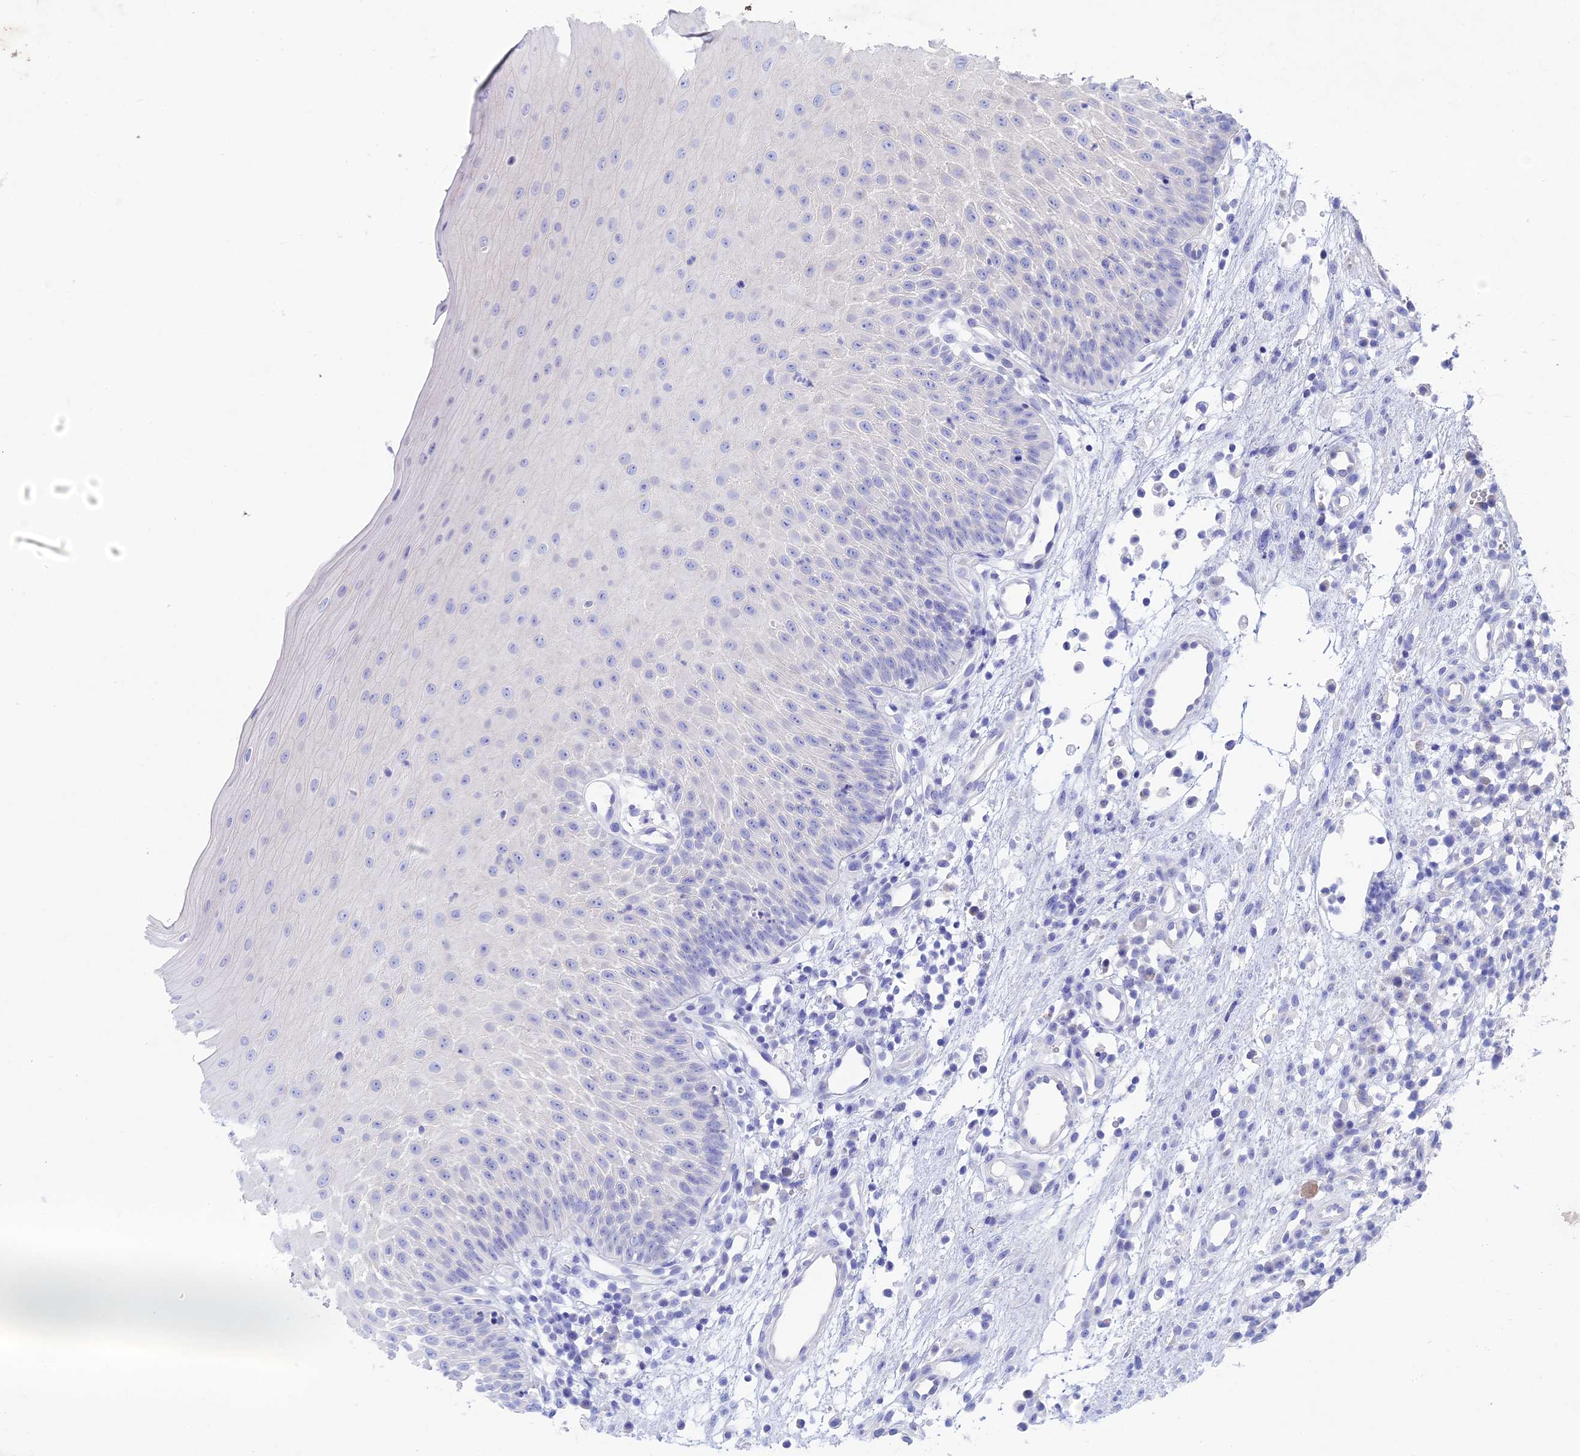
{"staining": {"intensity": "negative", "quantity": "none", "location": "none"}, "tissue": "oral mucosa", "cell_type": "Squamous epithelial cells", "image_type": "normal", "snomed": [{"axis": "morphology", "description": "Normal tissue, NOS"}, {"axis": "topography", "description": "Oral tissue"}], "caption": "The image displays no staining of squamous epithelial cells in unremarkable oral mucosa. (DAB (3,3'-diaminobenzidine) immunohistochemistry (IHC) with hematoxylin counter stain).", "gene": "BTBD19", "patient": {"sex": "female", "age": 13}}